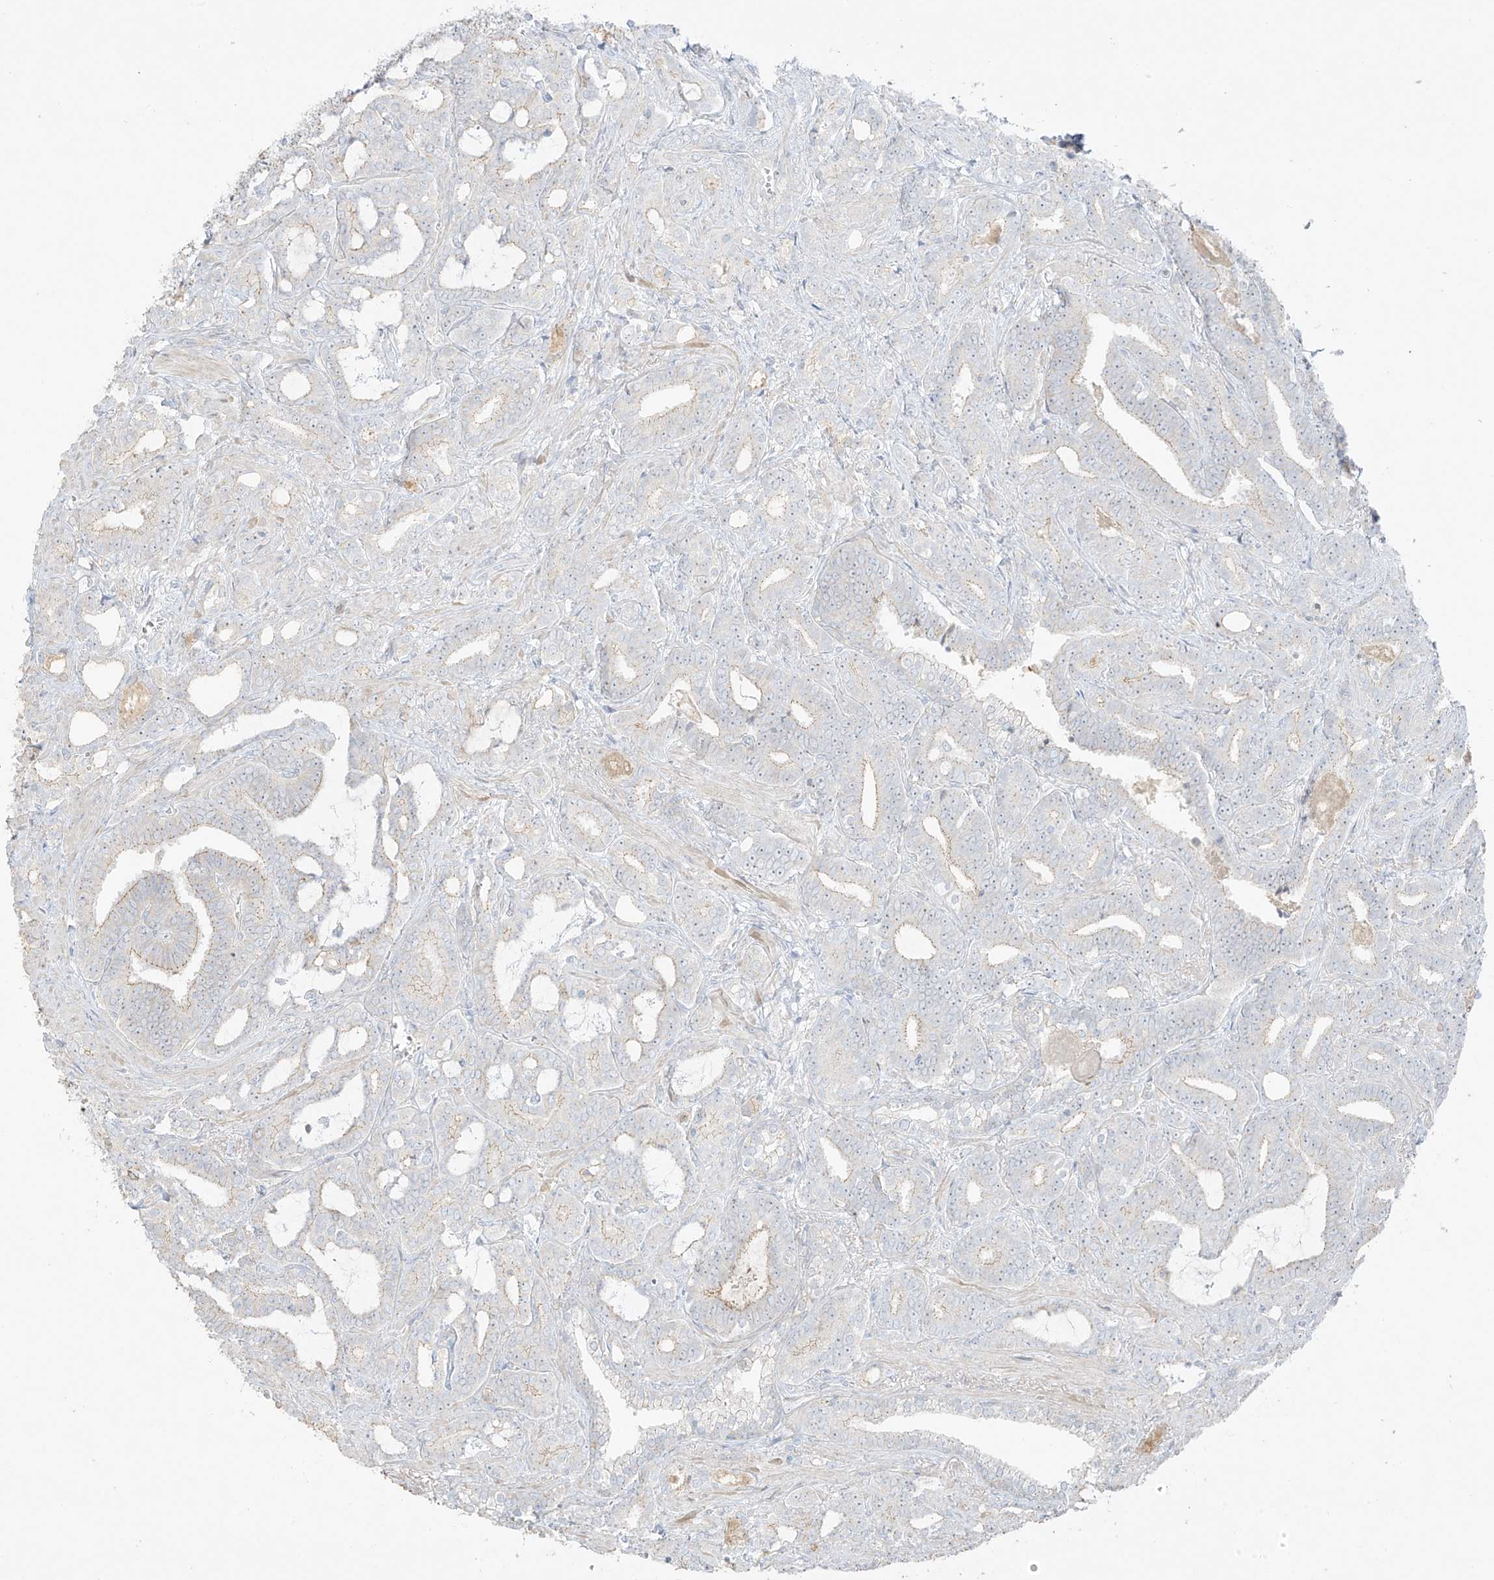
{"staining": {"intensity": "weak", "quantity": "25%-75%", "location": "cytoplasmic/membranous"}, "tissue": "prostate cancer", "cell_type": "Tumor cells", "image_type": "cancer", "snomed": [{"axis": "morphology", "description": "Adenocarcinoma, High grade"}, {"axis": "topography", "description": "Prostate and seminal vesicle, NOS"}], "caption": "About 25%-75% of tumor cells in human prostate cancer demonstrate weak cytoplasmic/membranous protein staining as visualized by brown immunohistochemical staining.", "gene": "ZBTB41", "patient": {"sex": "male", "age": 67}}